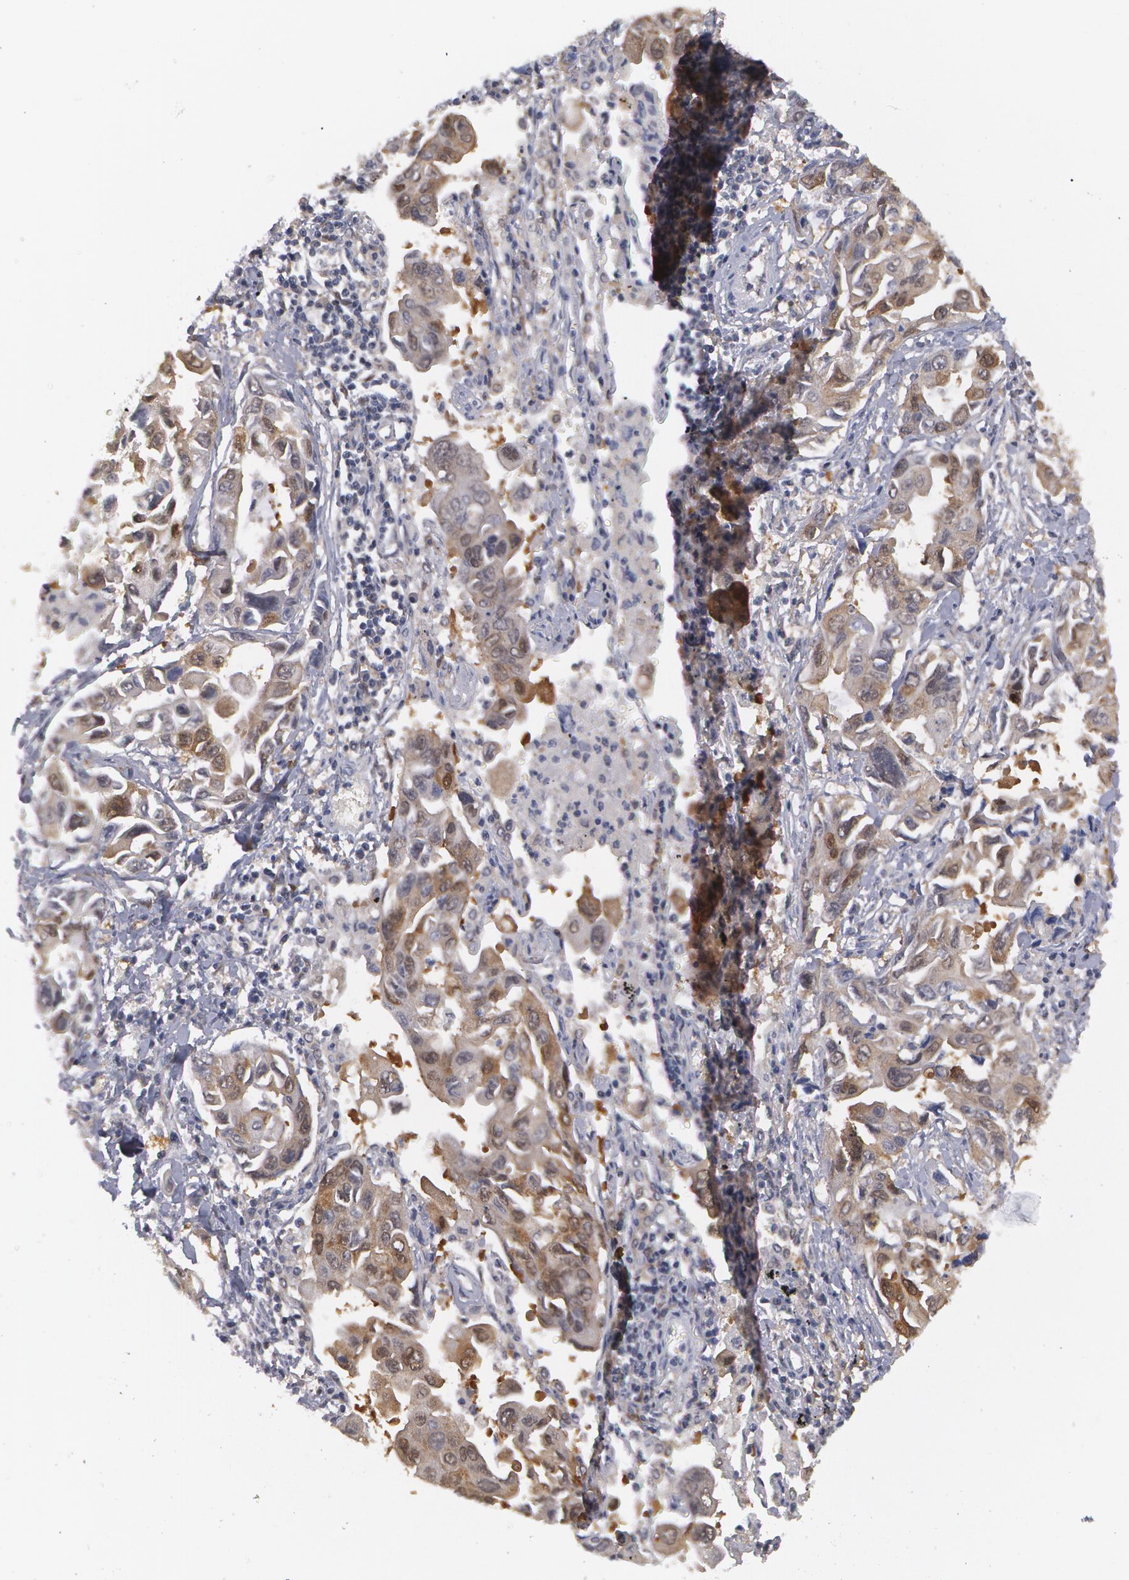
{"staining": {"intensity": "weak", "quantity": ">75%", "location": "cytoplasmic/membranous"}, "tissue": "lung cancer", "cell_type": "Tumor cells", "image_type": "cancer", "snomed": [{"axis": "morphology", "description": "Adenocarcinoma, NOS"}, {"axis": "topography", "description": "Lung"}], "caption": "Weak cytoplasmic/membranous protein staining is identified in about >75% of tumor cells in lung adenocarcinoma.", "gene": "TXNRD1", "patient": {"sex": "male", "age": 64}}